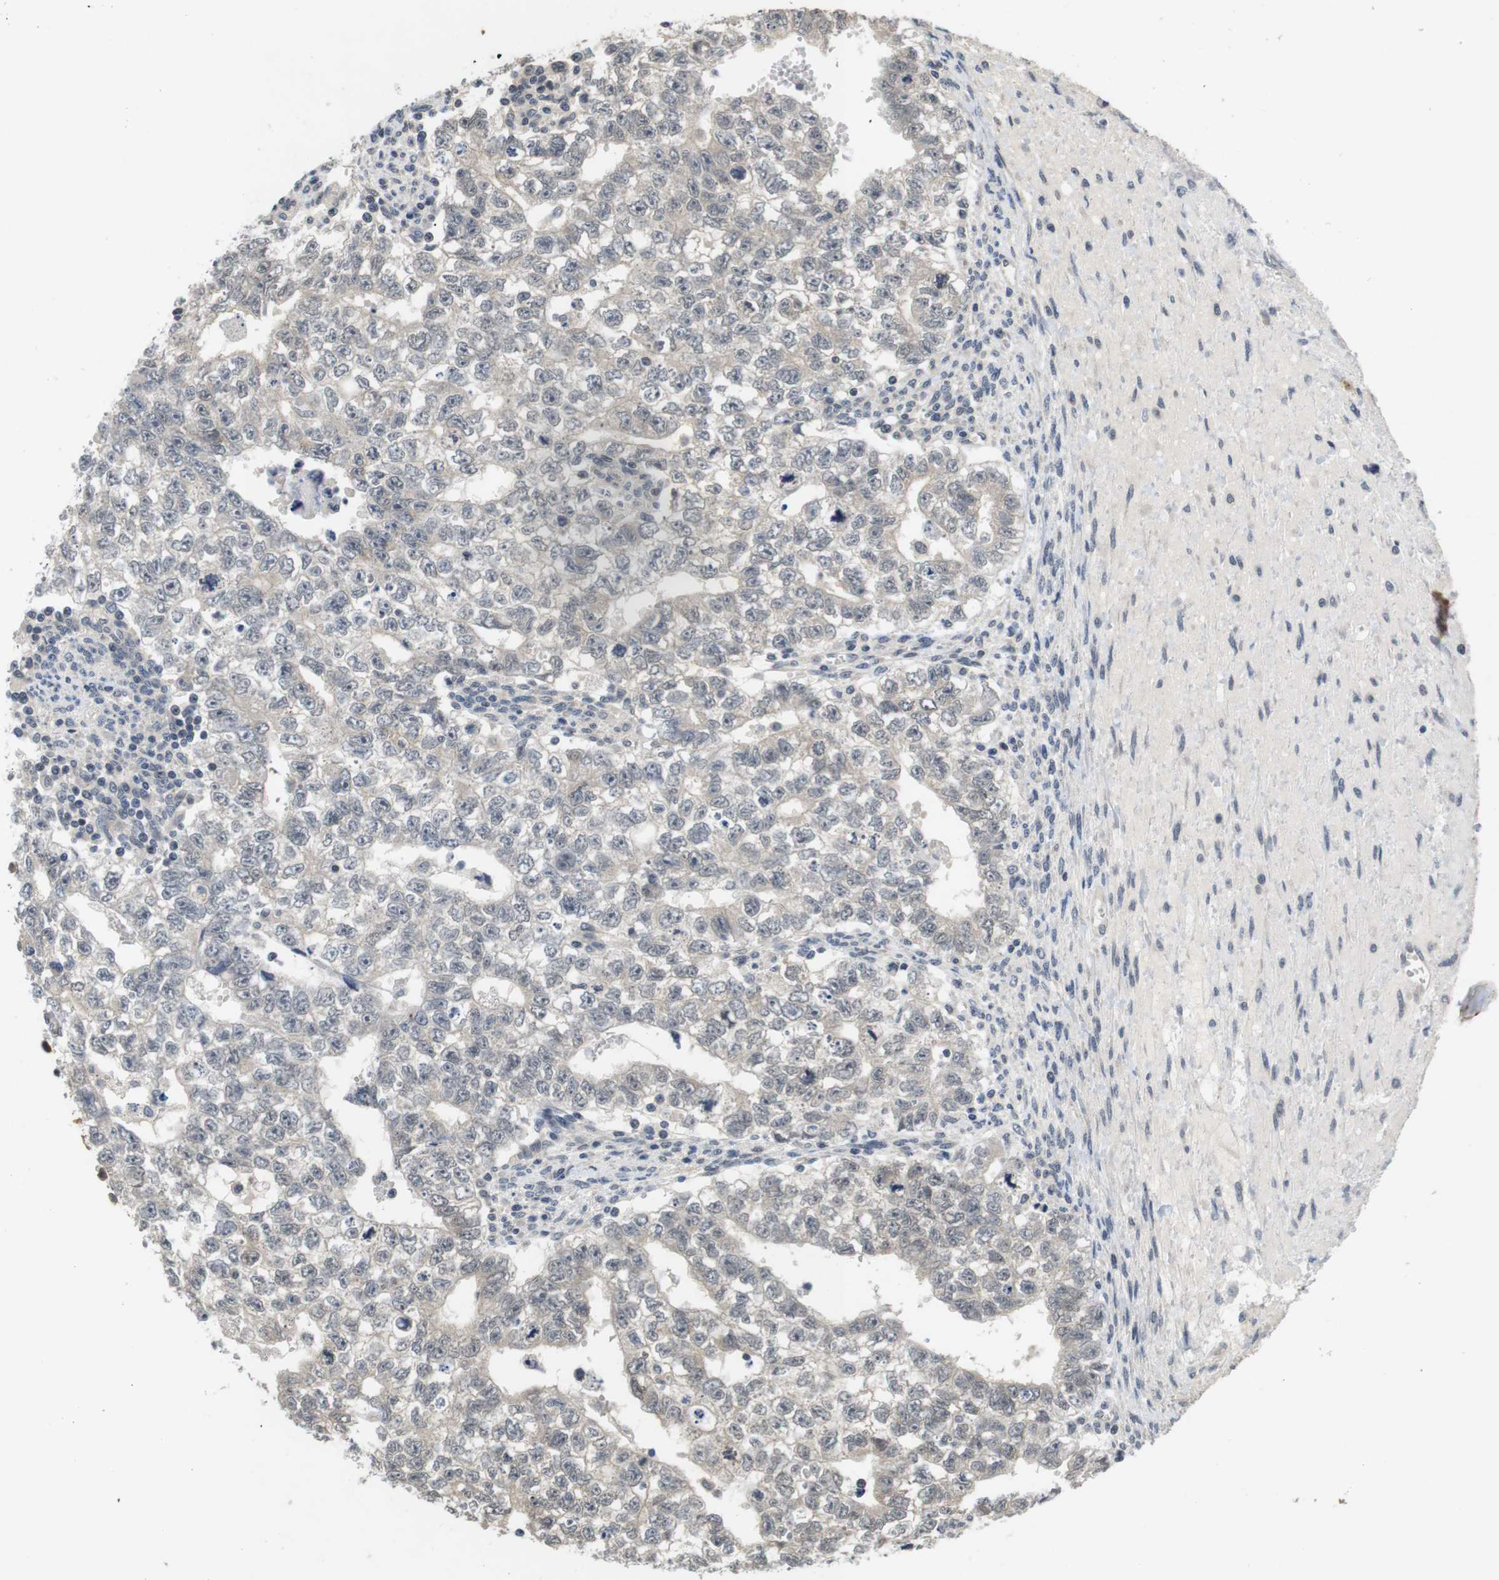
{"staining": {"intensity": "weak", "quantity": "25%-75%", "location": "cytoplasmic/membranous"}, "tissue": "testis cancer", "cell_type": "Tumor cells", "image_type": "cancer", "snomed": [{"axis": "morphology", "description": "Seminoma, NOS"}, {"axis": "morphology", "description": "Carcinoma, Embryonal, NOS"}, {"axis": "topography", "description": "Testis"}], "caption": "Human testis cancer stained for a protein (brown) reveals weak cytoplasmic/membranous positive staining in about 25%-75% of tumor cells.", "gene": "FADD", "patient": {"sex": "male", "age": 38}}